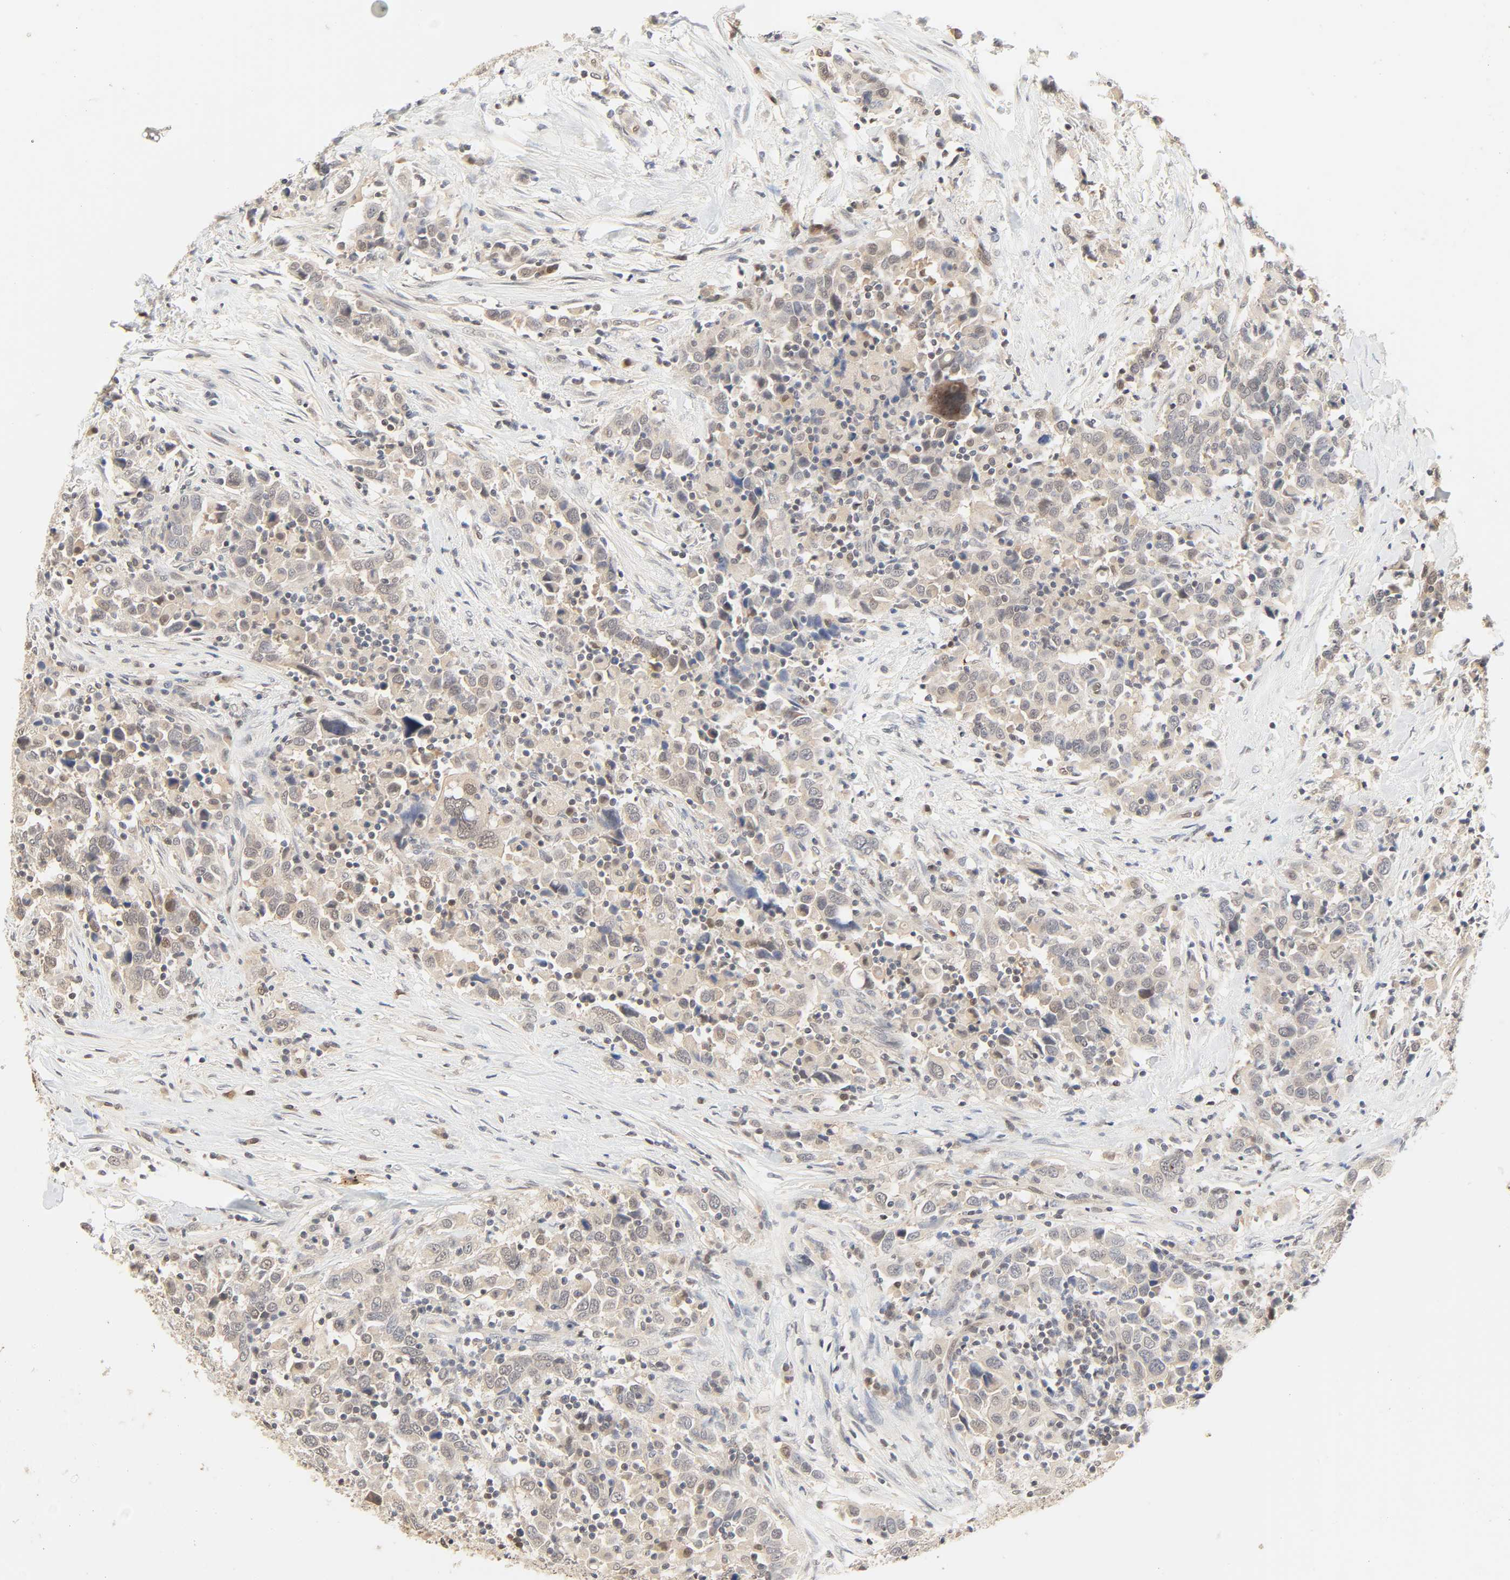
{"staining": {"intensity": "moderate", "quantity": "<25%", "location": "nuclear"}, "tissue": "urothelial cancer", "cell_type": "Tumor cells", "image_type": "cancer", "snomed": [{"axis": "morphology", "description": "Urothelial carcinoma, High grade"}, {"axis": "topography", "description": "Urinary bladder"}], "caption": "Human urothelial cancer stained for a protein (brown) displays moderate nuclear positive positivity in about <25% of tumor cells.", "gene": "UBC", "patient": {"sex": "male", "age": 61}}